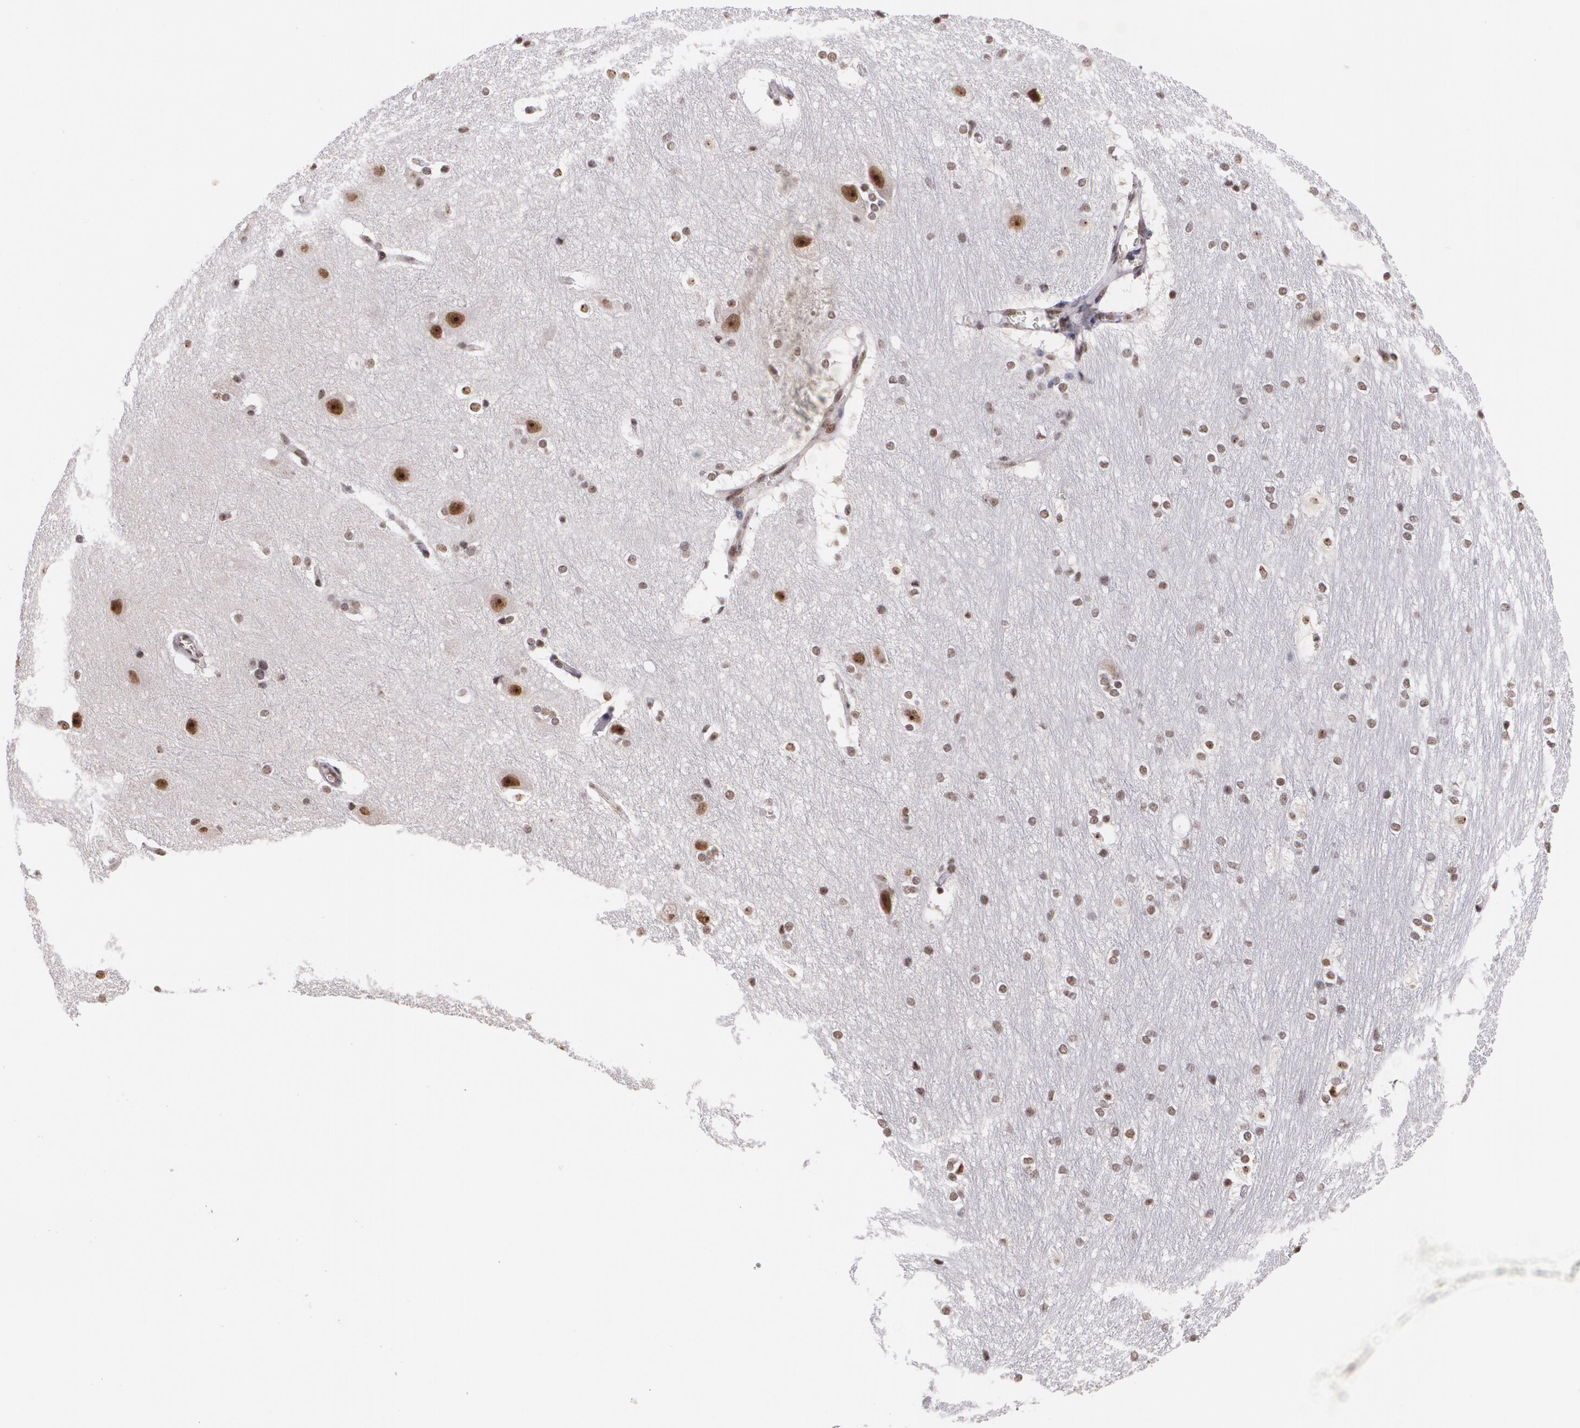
{"staining": {"intensity": "negative", "quantity": "none", "location": "none"}, "tissue": "hippocampus", "cell_type": "Glial cells", "image_type": "normal", "snomed": [{"axis": "morphology", "description": "Normal tissue, NOS"}, {"axis": "topography", "description": "Hippocampus"}], "caption": "A micrograph of hippocampus stained for a protein shows no brown staining in glial cells.", "gene": "C6orf15", "patient": {"sex": "female", "age": 19}}